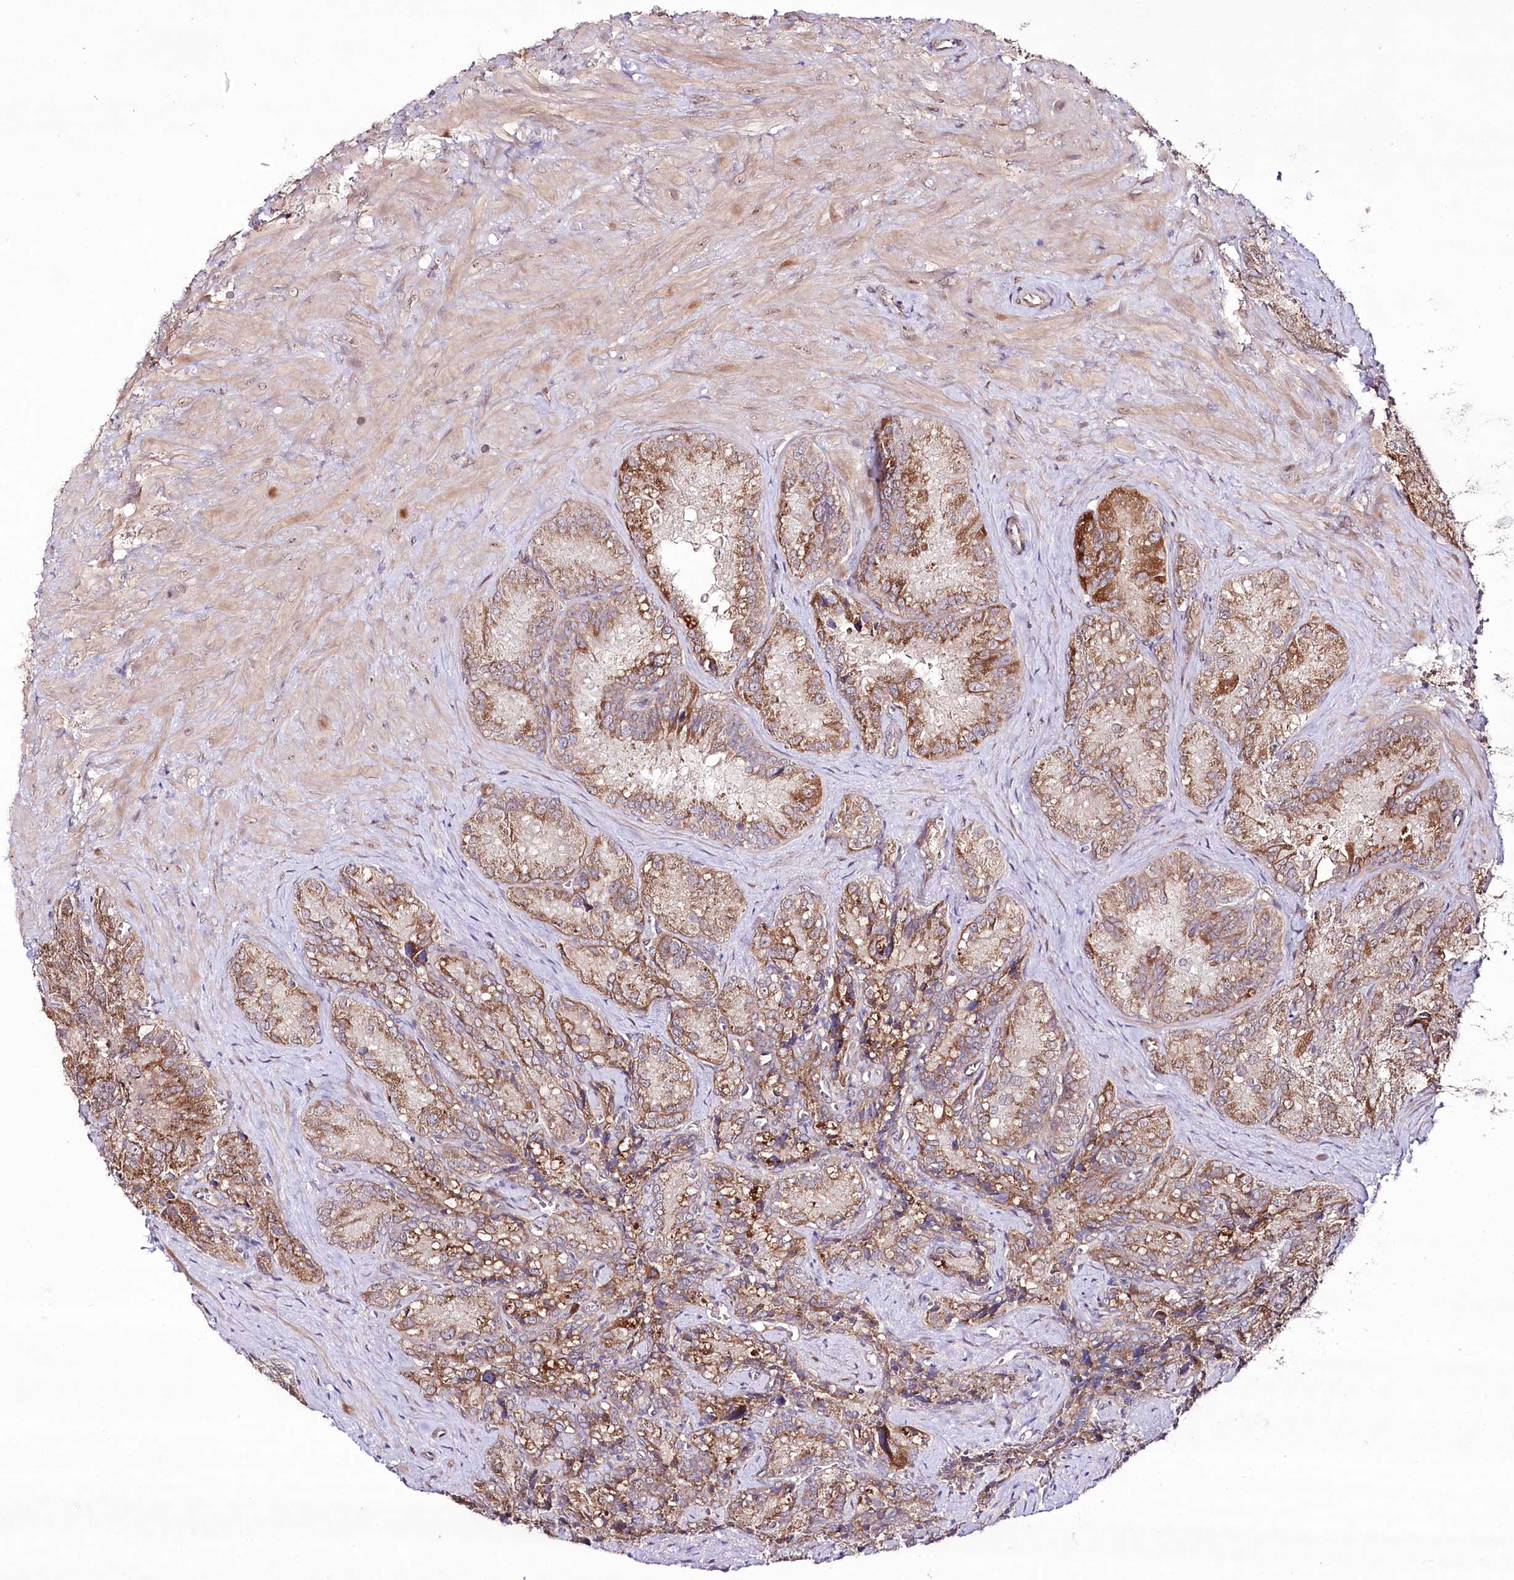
{"staining": {"intensity": "moderate", "quantity": ">75%", "location": "cytoplasmic/membranous"}, "tissue": "seminal vesicle", "cell_type": "Glandular cells", "image_type": "normal", "snomed": [{"axis": "morphology", "description": "Normal tissue, NOS"}, {"axis": "topography", "description": "Seminal veicle"}], "caption": "Seminal vesicle stained with a brown dye shows moderate cytoplasmic/membranous positive positivity in about >75% of glandular cells.", "gene": "REXO2", "patient": {"sex": "male", "age": 62}}